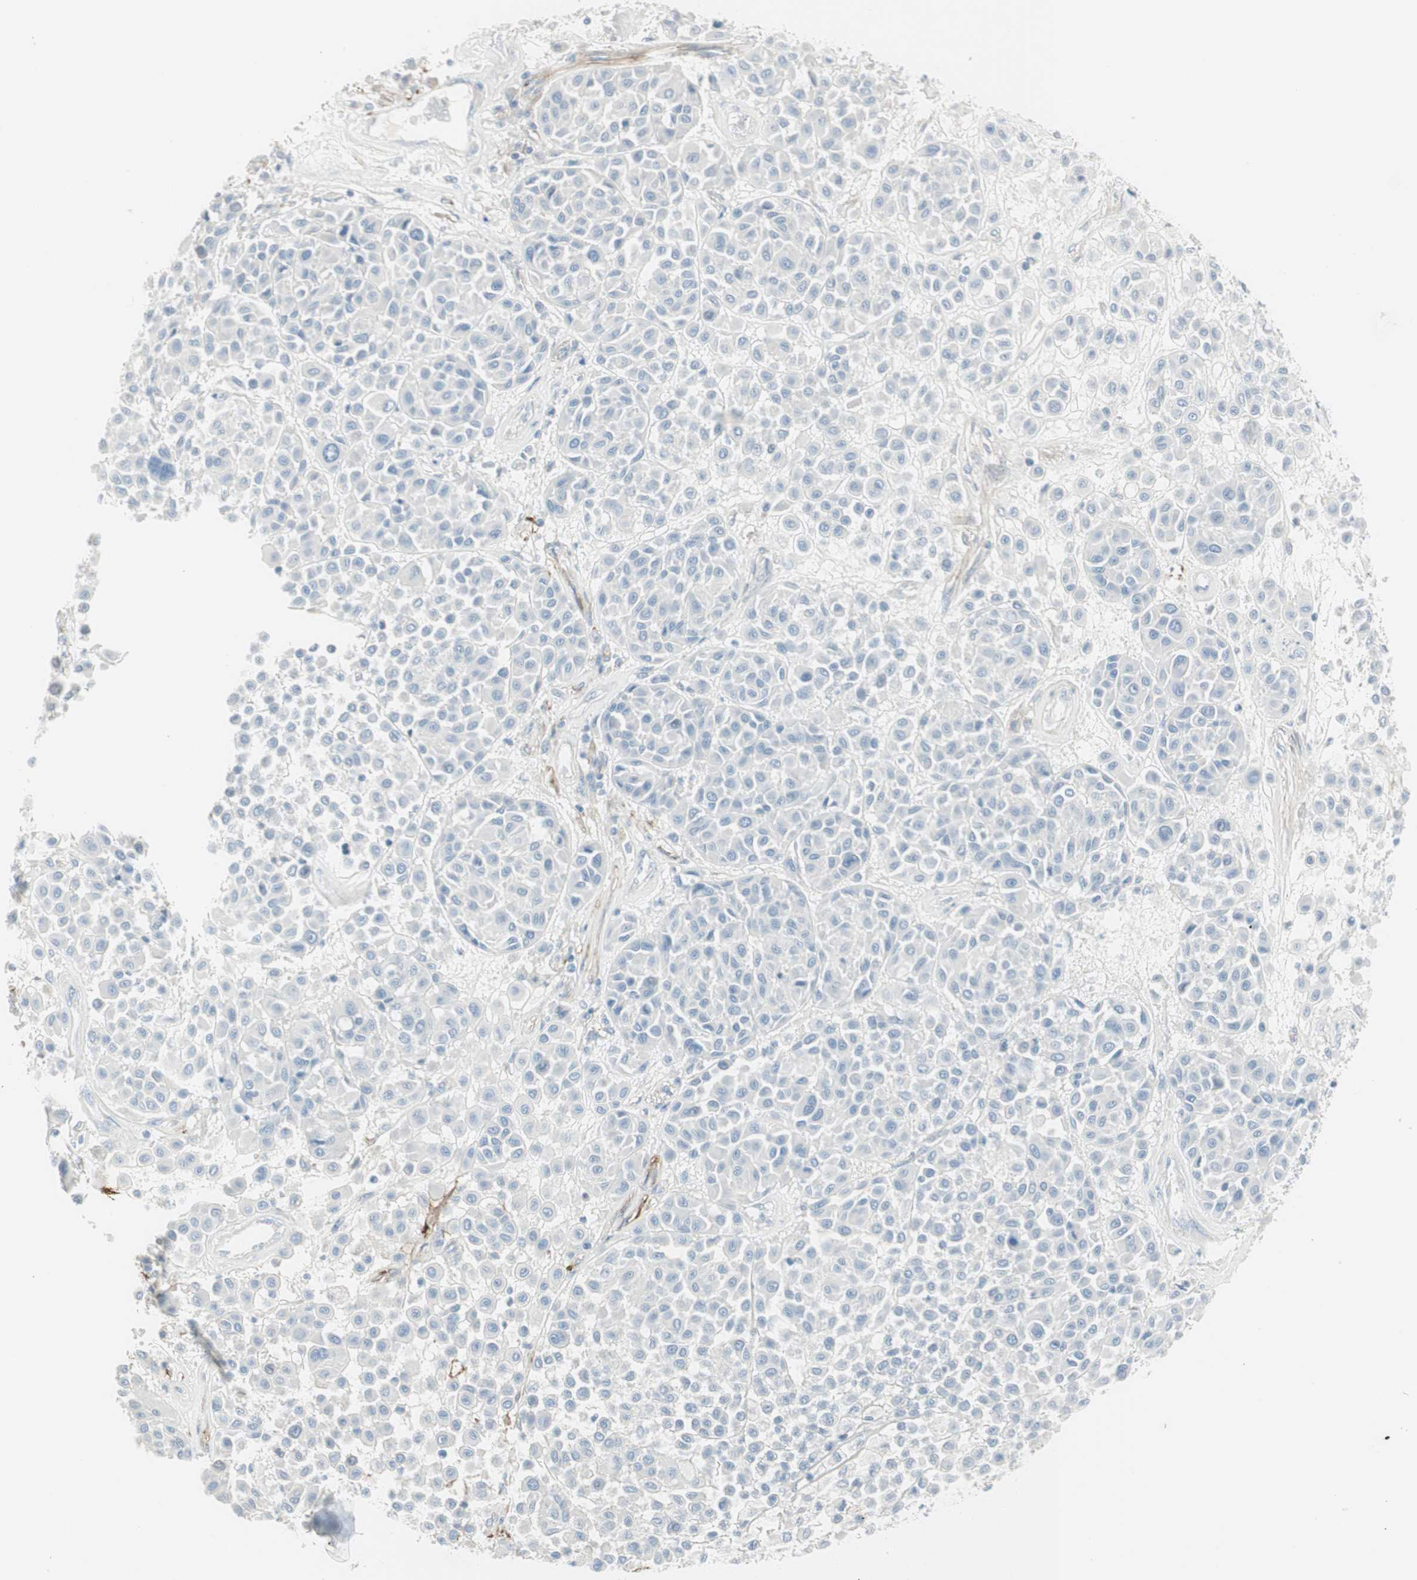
{"staining": {"intensity": "negative", "quantity": "none", "location": "none"}, "tissue": "melanoma", "cell_type": "Tumor cells", "image_type": "cancer", "snomed": [{"axis": "morphology", "description": "Malignant melanoma, Metastatic site"}, {"axis": "topography", "description": "Soft tissue"}], "caption": "The histopathology image demonstrates no staining of tumor cells in melanoma.", "gene": "CACNA2D1", "patient": {"sex": "male", "age": 41}}